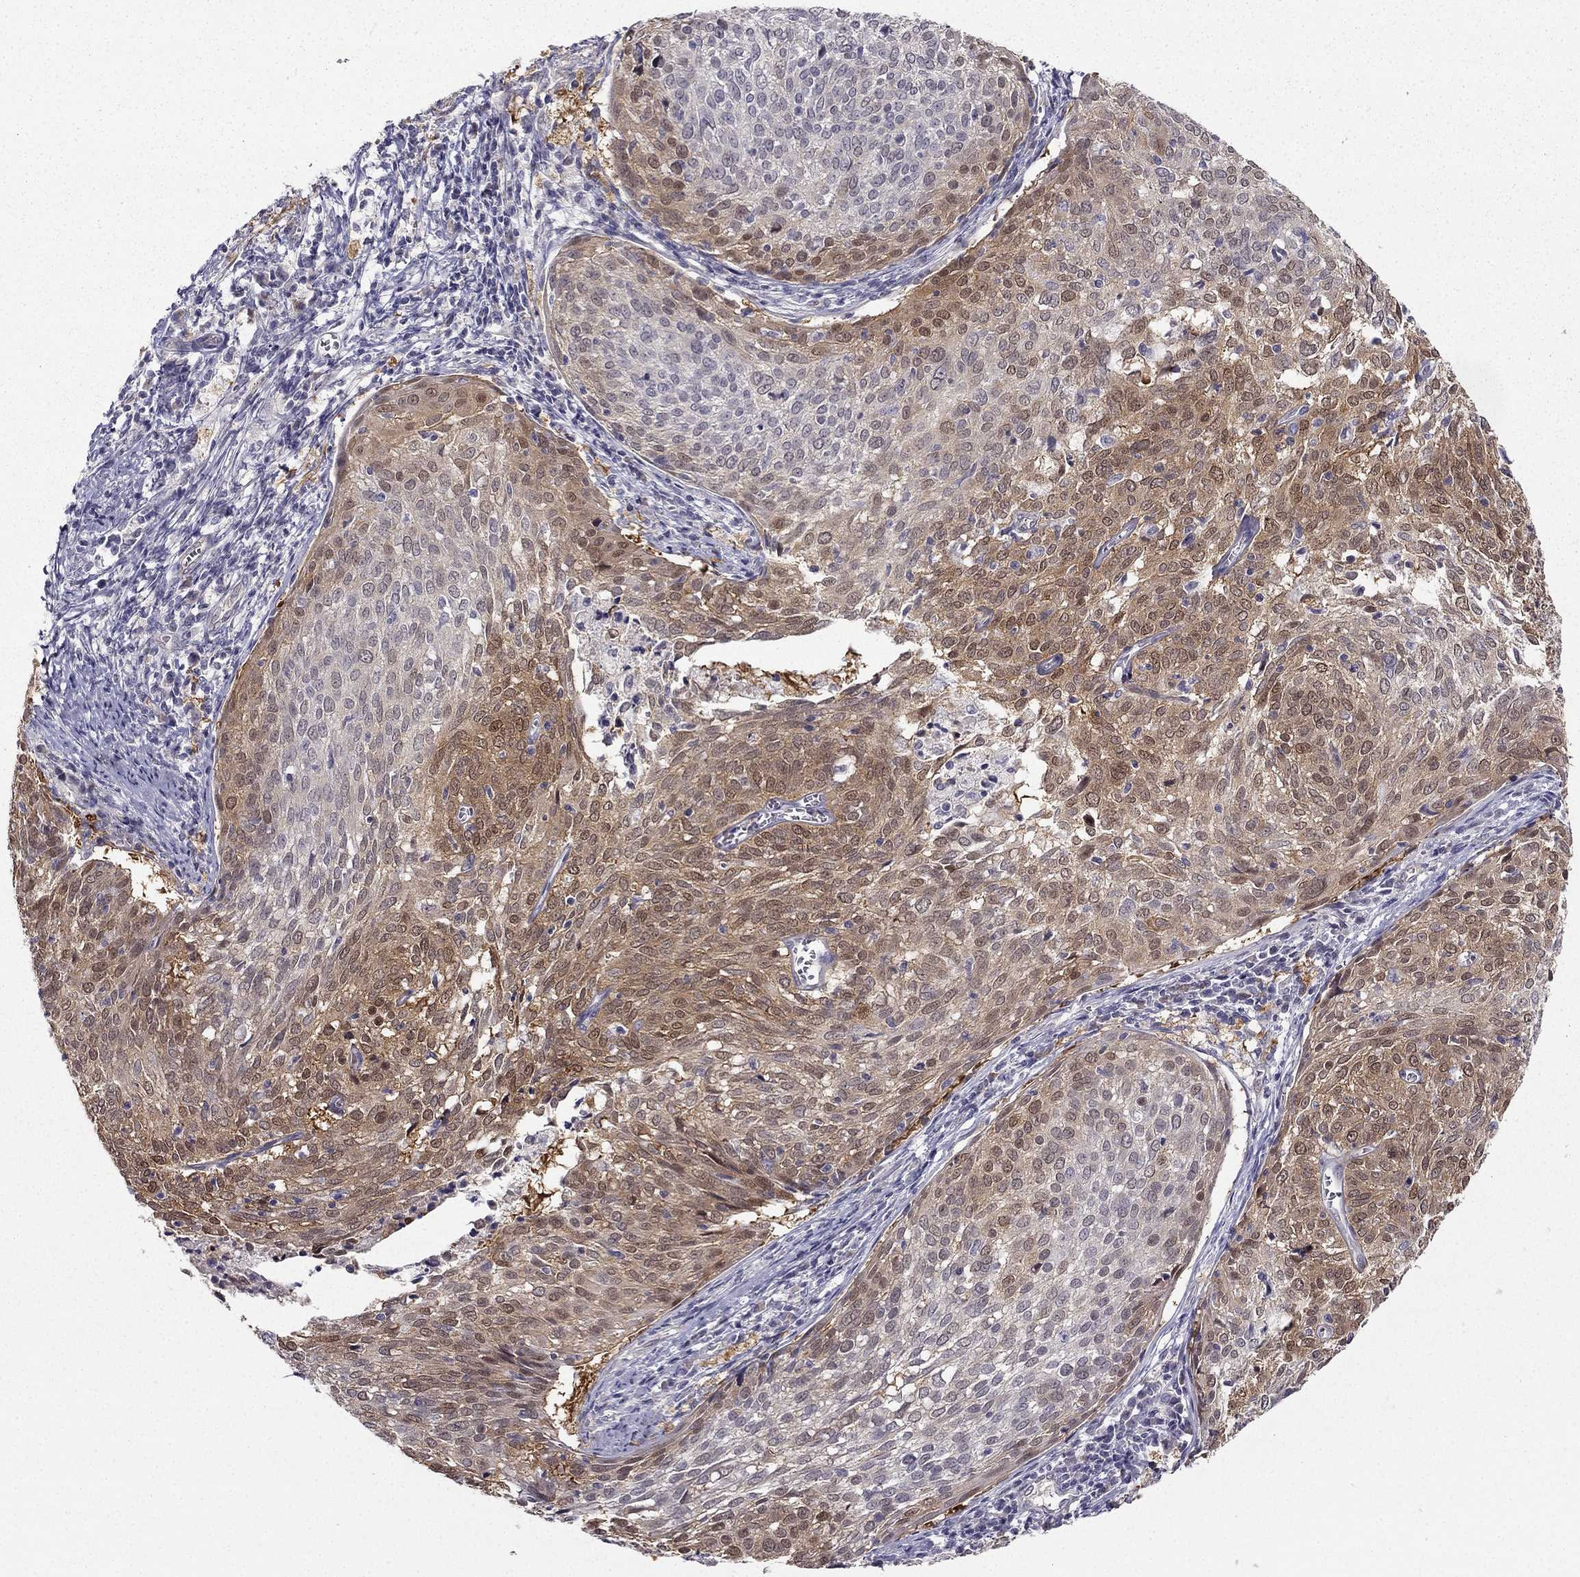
{"staining": {"intensity": "moderate", "quantity": "25%-75%", "location": "cytoplasmic/membranous"}, "tissue": "cervical cancer", "cell_type": "Tumor cells", "image_type": "cancer", "snomed": [{"axis": "morphology", "description": "Squamous cell carcinoma, NOS"}, {"axis": "topography", "description": "Cervix"}], "caption": "Tumor cells display moderate cytoplasmic/membranous positivity in approximately 25%-75% of cells in cervical squamous cell carcinoma.", "gene": "NQO1", "patient": {"sex": "female", "age": 39}}